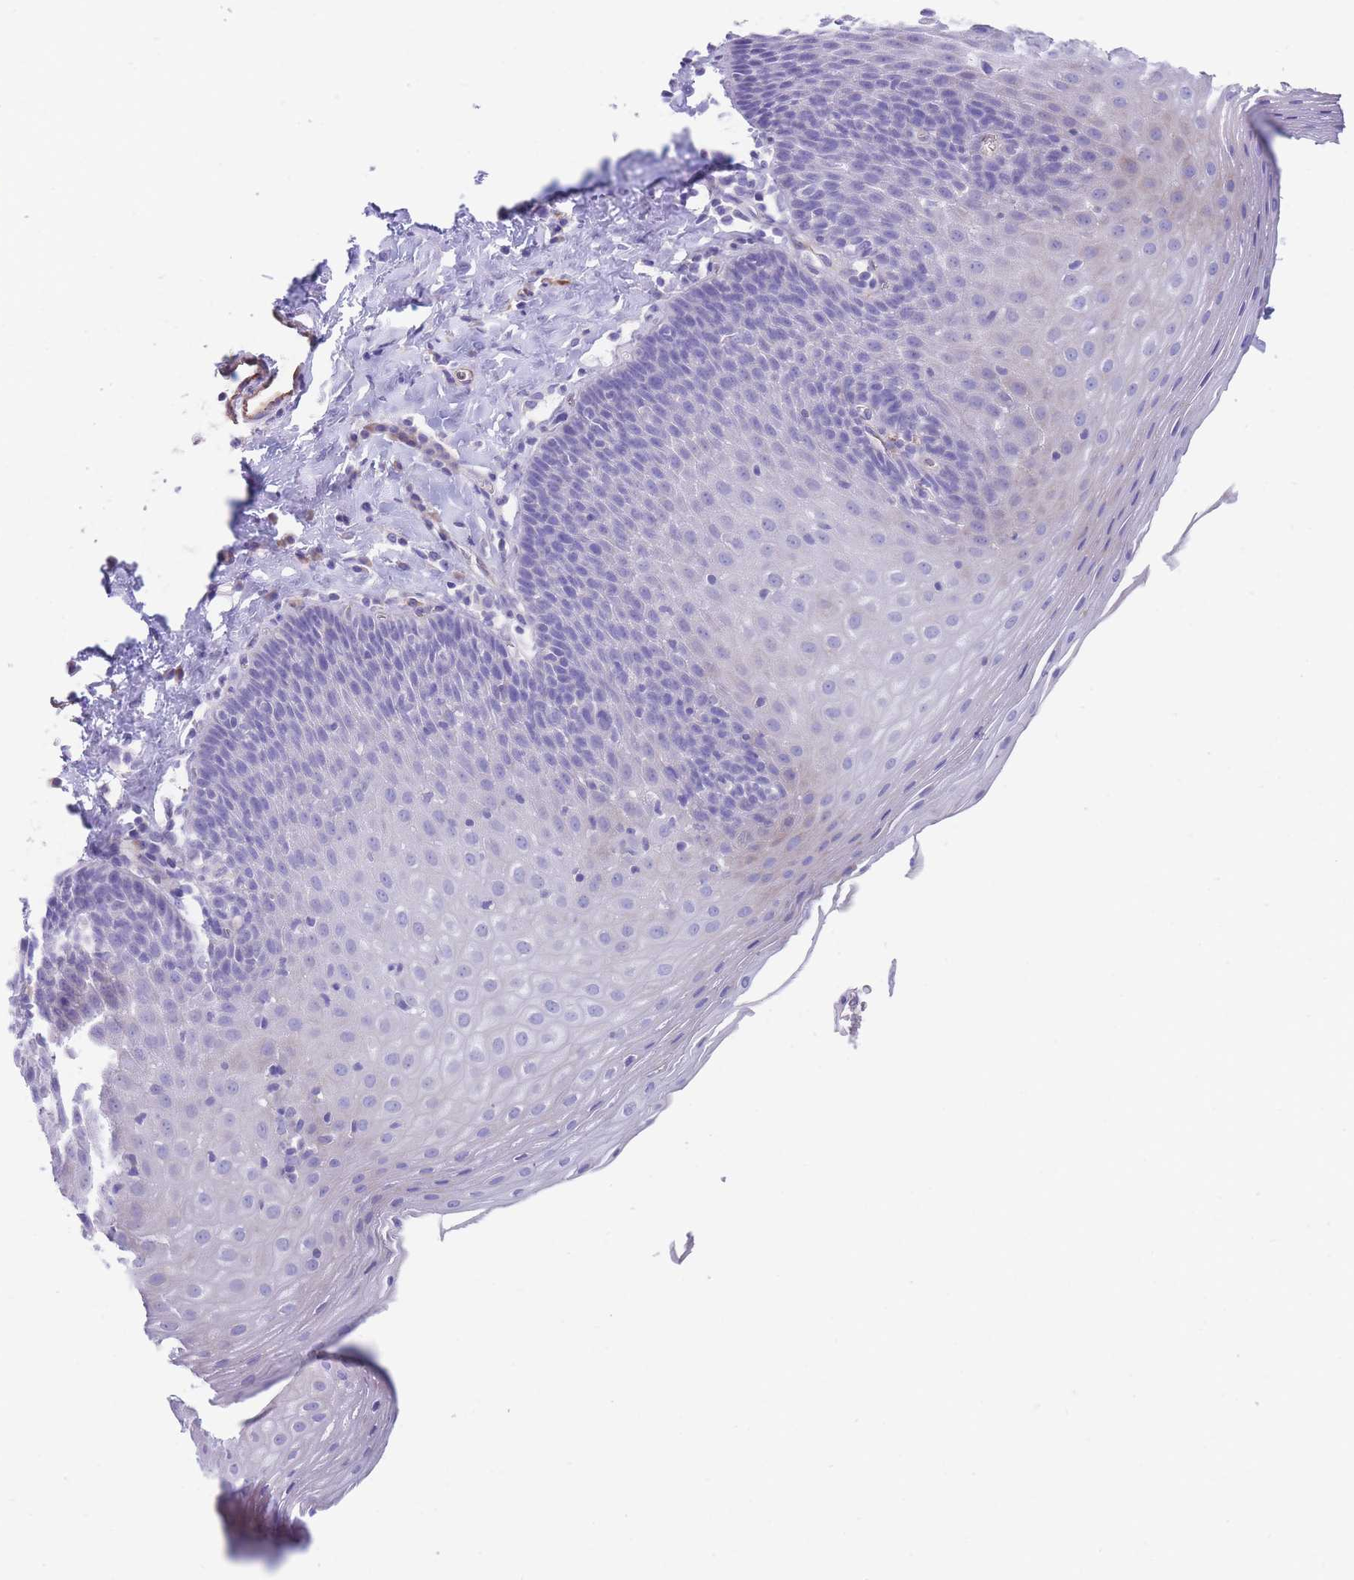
{"staining": {"intensity": "negative", "quantity": "none", "location": "none"}, "tissue": "esophagus", "cell_type": "Squamous epithelial cells", "image_type": "normal", "snomed": [{"axis": "morphology", "description": "Normal tissue, NOS"}, {"axis": "topography", "description": "Esophagus"}], "caption": "Immunohistochemistry histopathology image of unremarkable esophagus stained for a protein (brown), which displays no expression in squamous epithelial cells. Brightfield microscopy of IHC stained with DAB (brown) and hematoxylin (blue), captured at high magnification.", "gene": "DET1", "patient": {"sex": "female", "age": 61}}